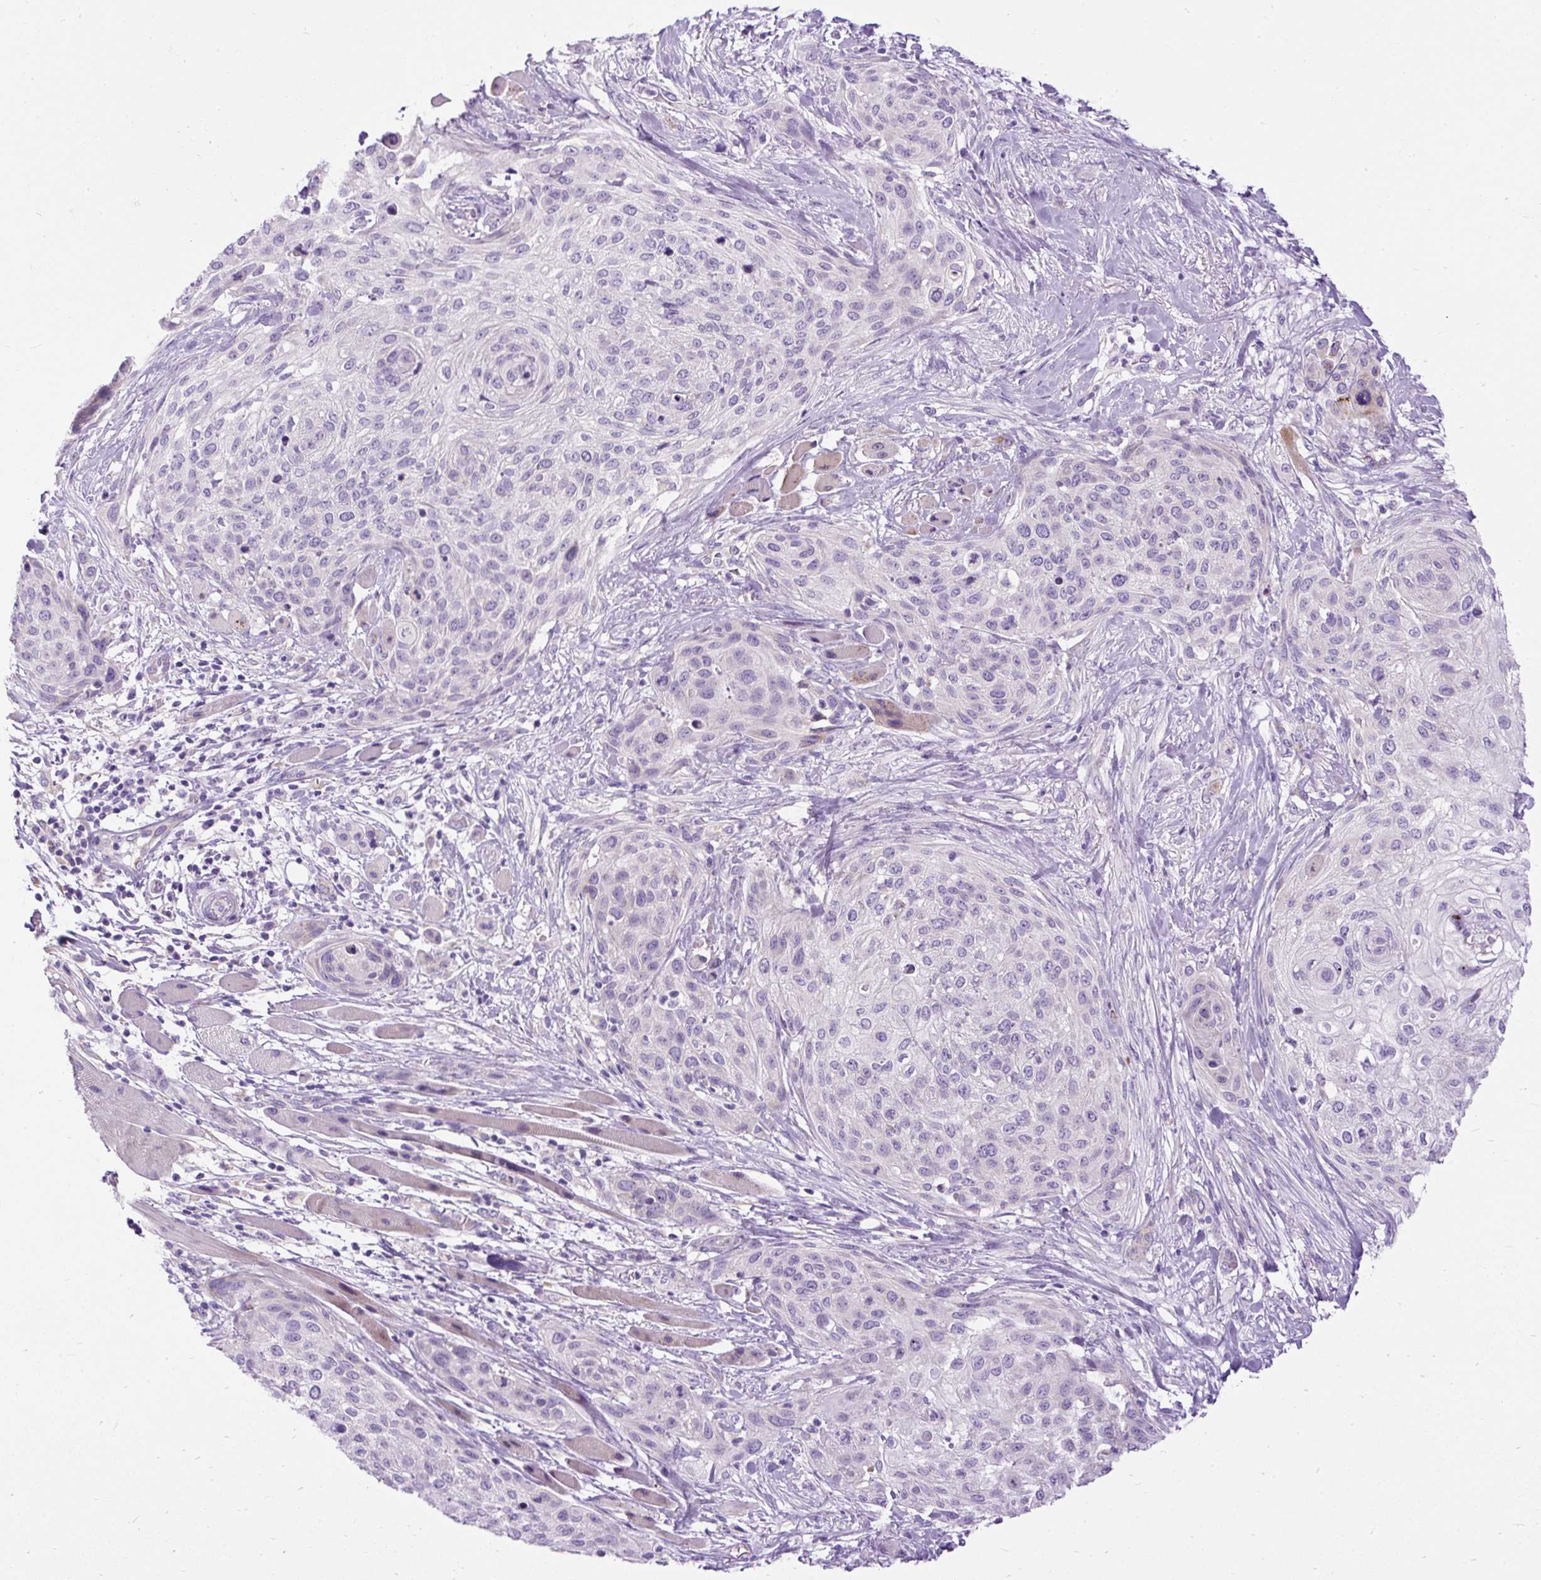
{"staining": {"intensity": "negative", "quantity": "none", "location": "none"}, "tissue": "skin cancer", "cell_type": "Tumor cells", "image_type": "cancer", "snomed": [{"axis": "morphology", "description": "Squamous cell carcinoma, NOS"}, {"axis": "topography", "description": "Skin"}], "caption": "Immunohistochemistry photomicrograph of neoplastic tissue: human skin cancer stained with DAB exhibits no significant protein expression in tumor cells.", "gene": "SYBU", "patient": {"sex": "female", "age": 87}}